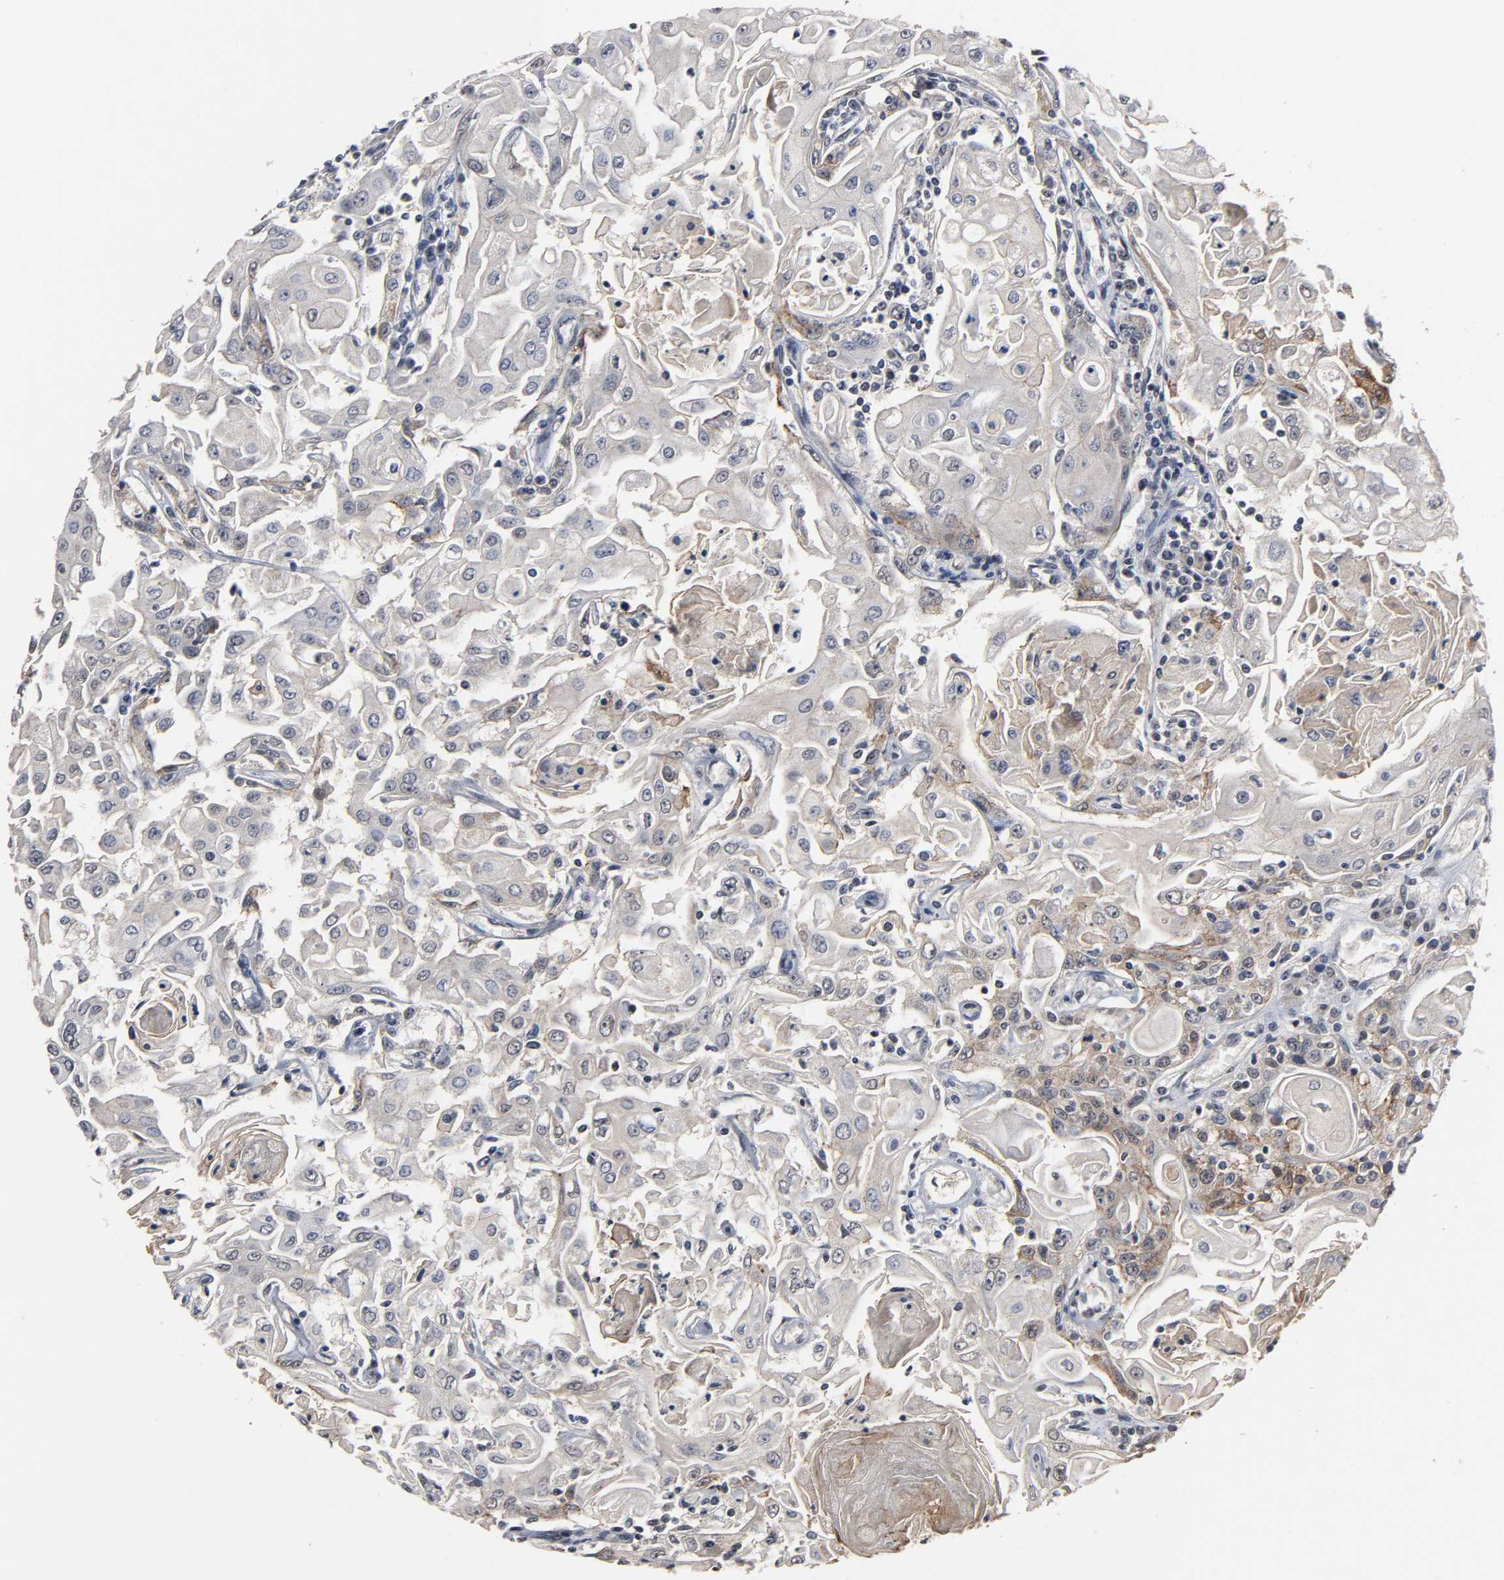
{"staining": {"intensity": "weak", "quantity": "<25%", "location": "cytoplasmic/membranous"}, "tissue": "head and neck cancer", "cell_type": "Tumor cells", "image_type": "cancer", "snomed": [{"axis": "morphology", "description": "Squamous cell carcinoma, NOS"}, {"axis": "topography", "description": "Oral tissue"}, {"axis": "topography", "description": "Head-Neck"}], "caption": "Immunohistochemistry (IHC) of human head and neck squamous cell carcinoma shows no positivity in tumor cells. Brightfield microscopy of IHC stained with DAB (brown) and hematoxylin (blue), captured at high magnification.", "gene": "HTR1E", "patient": {"sex": "female", "age": 76}}